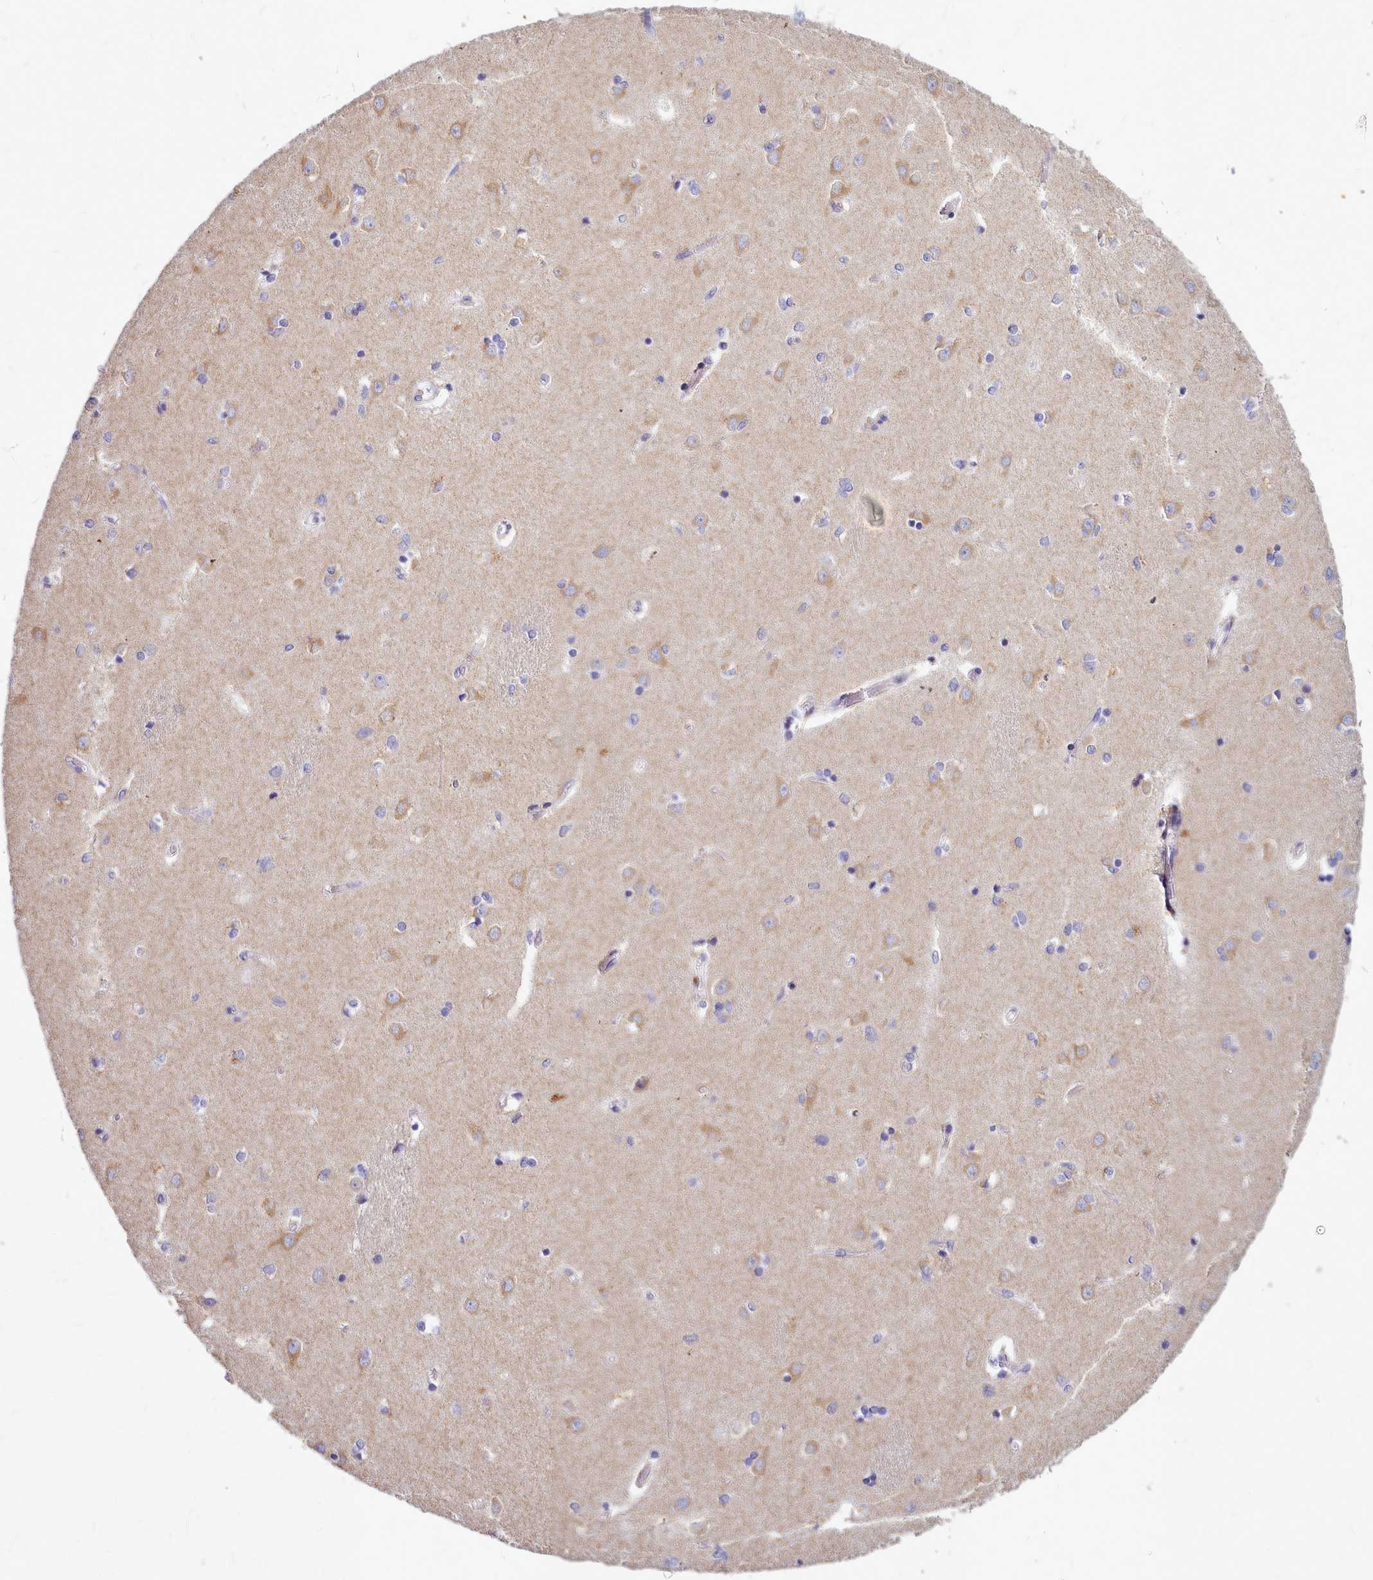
{"staining": {"intensity": "negative", "quantity": "none", "location": "none"}, "tissue": "caudate", "cell_type": "Glial cells", "image_type": "normal", "snomed": [{"axis": "morphology", "description": "Normal tissue, NOS"}, {"axis": "topography", "description": "Lateral ventricle wall"}], "caption": "An image of human caudate is negative for staining in glial cells. The staining is performed using DAB brown chromogen with nuclei counter-stained in using hematoxylin.", "gene": "SMPD4", "patient": {"sex": "male", "age": 37}}